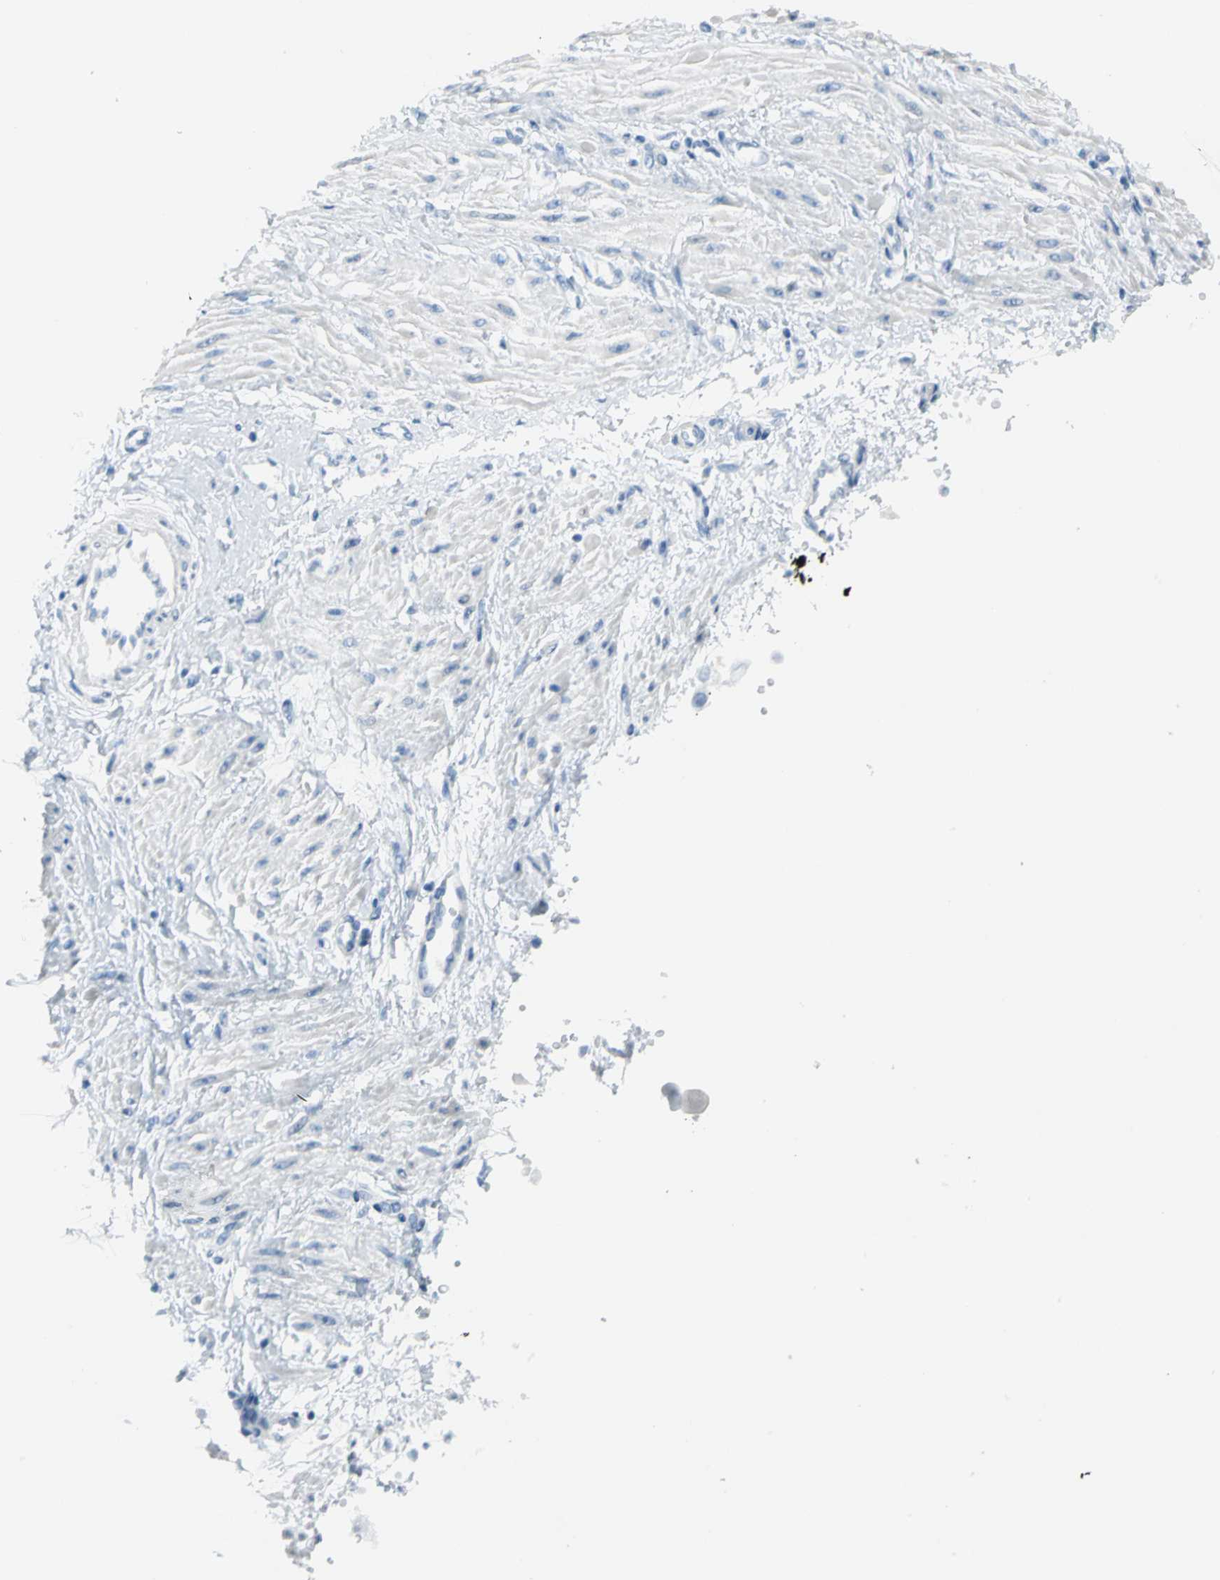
{"staining": {"intensity": "negative", "quantity": "none", "location": "none"}, "tissue": "smooth muscle", "cell_type": "Smooth muscle cells", "image_type": "normal", "snomed": [{"axis": "morphology", "description": "Normal tissue, NOS"}, {"axis": "topography", "description": "Smooth muscle"}, {"axis": "topography", "description": "Uterus"}], "caption": "DAB immunohistochemical staining of benign human smooth muscle exhibits no significant positivity in smooth muscle cells.", "gene": "MCM3", "patient": {"sex": "female", "age": 39}}